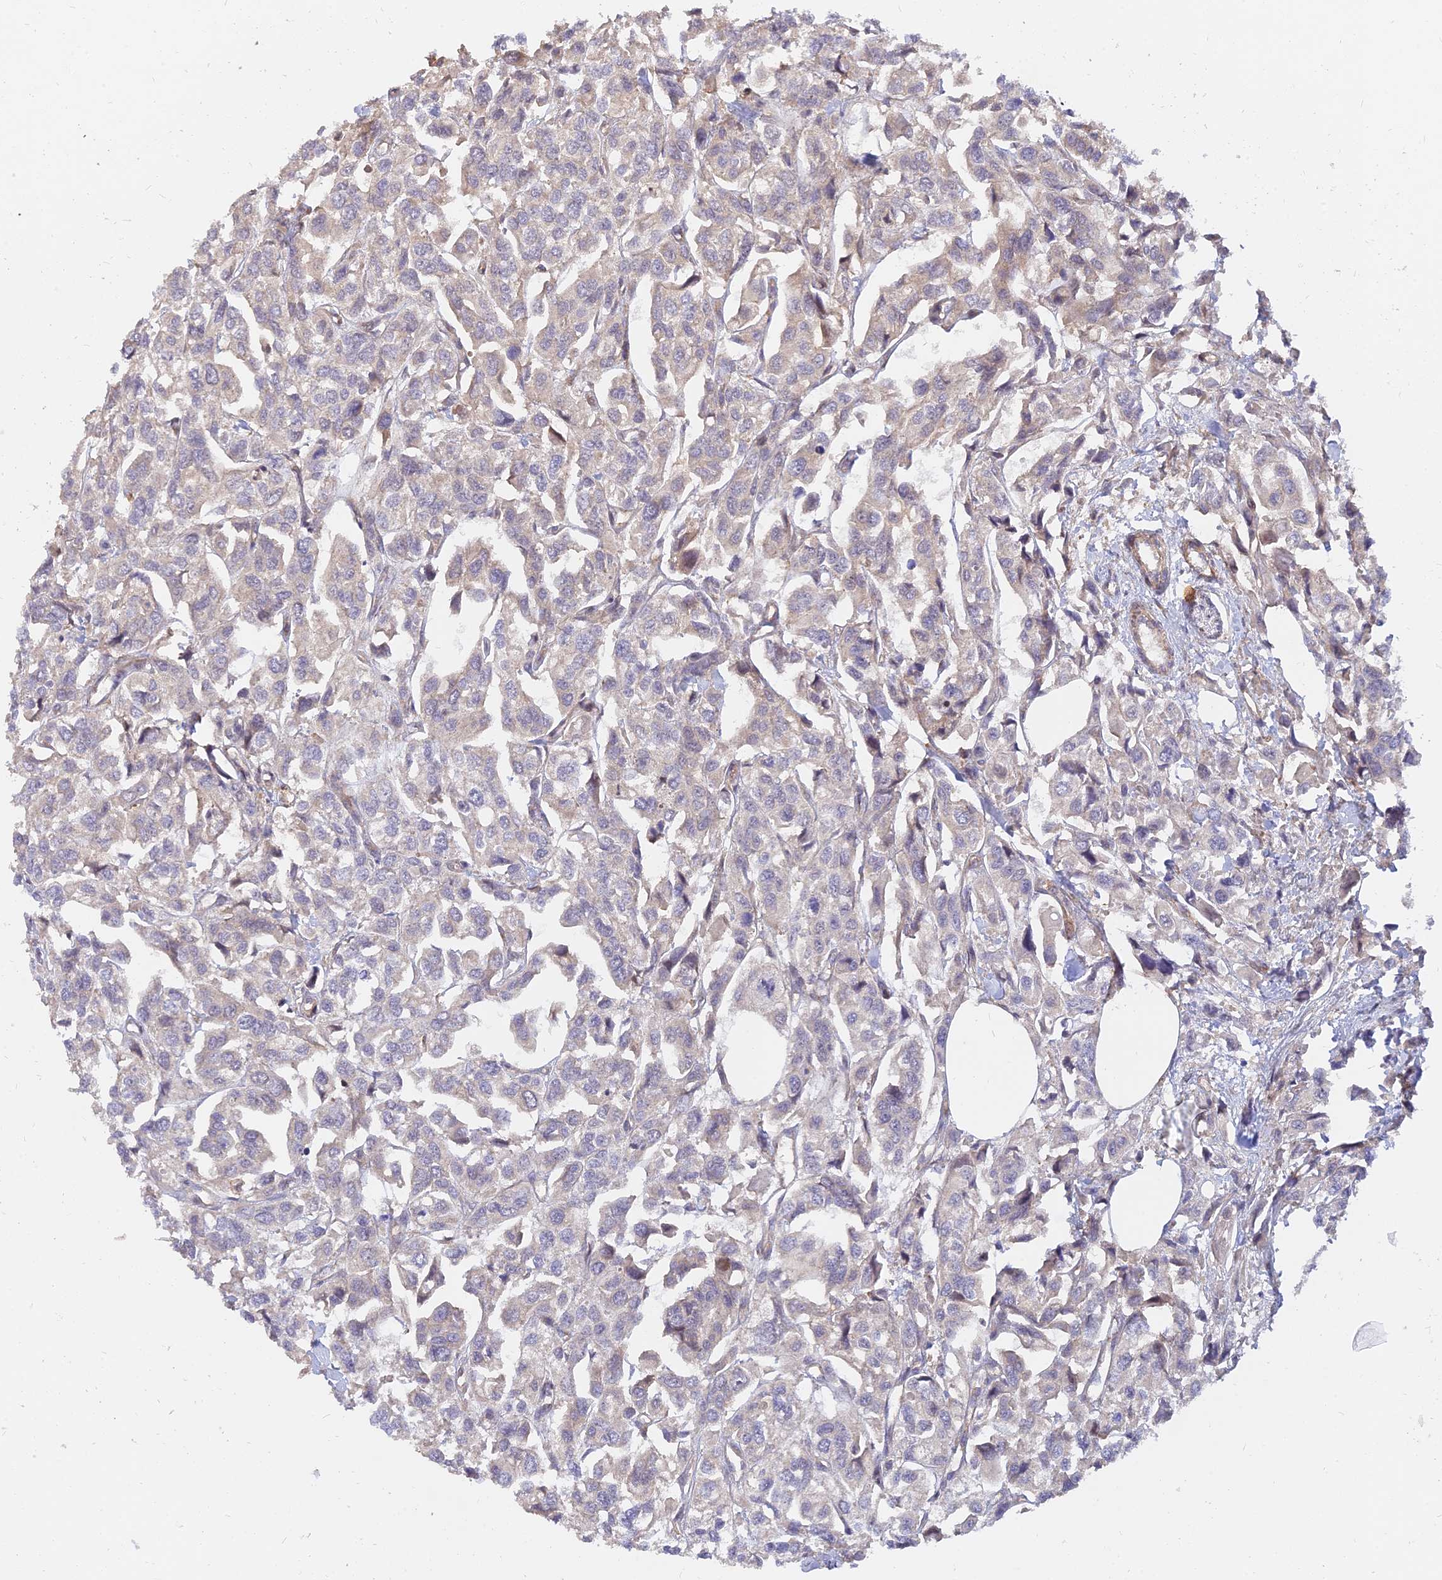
{"staining": {"intensity": "negative", "quantity": "none", "location": "none"}, "tissue": "urothelial cancer", "cell_type": "Tumor cells", "image_type": "cancer", "snomed": [{"axis": "morphology", "description": "Urothelial carcinoma, High grade"}, {"axis": "topography", "description": "Urinary bladder"}], "caption": "DAB immunohistochemical staining of human urothelial cancer exhibits no significant positivity in tumor cells.", "gene": "WDR41", "patient": {"sex": "male", "age": 67}}